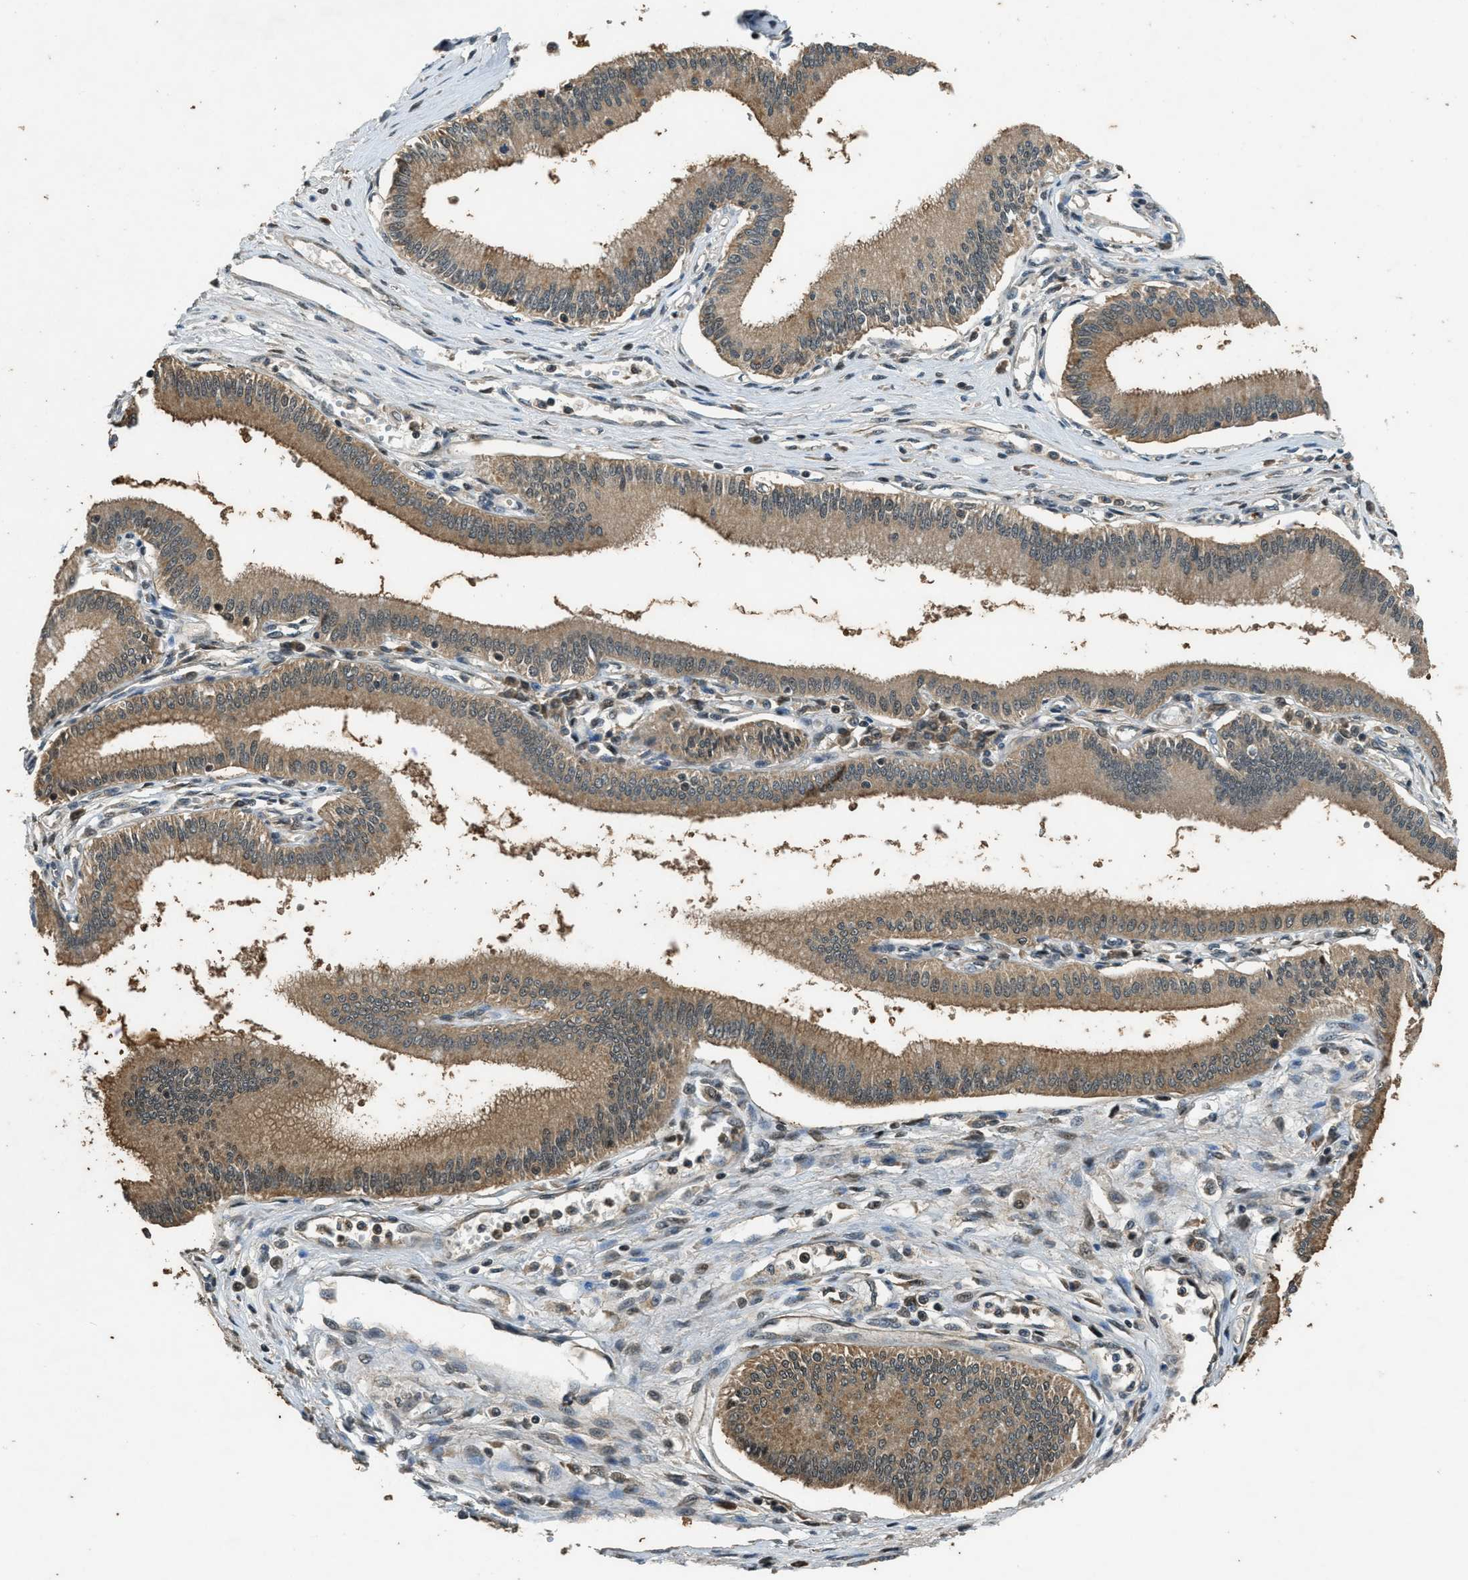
{"staining": {"intensity": "moderate", "quantity": ">75%", "location": "cytoplasmic/membranous"}, "tissue": "pancreatic cancer", "cell_type": "Tumor cells", "image_type": "cancer", "snomed": [{"axis": "morphology", "description": "Adenocarcinoma, NOS"}, {"axis": "topography", "description": "Pancreas"}], "caption": "Tumor cells demonstrate medium levels of moderate cytoplasmic/membranous expression in about >75% of cells in human pancreatic cancer.", "gene": "DUSP6", "patient": {"sex": "male", "age": 56}}